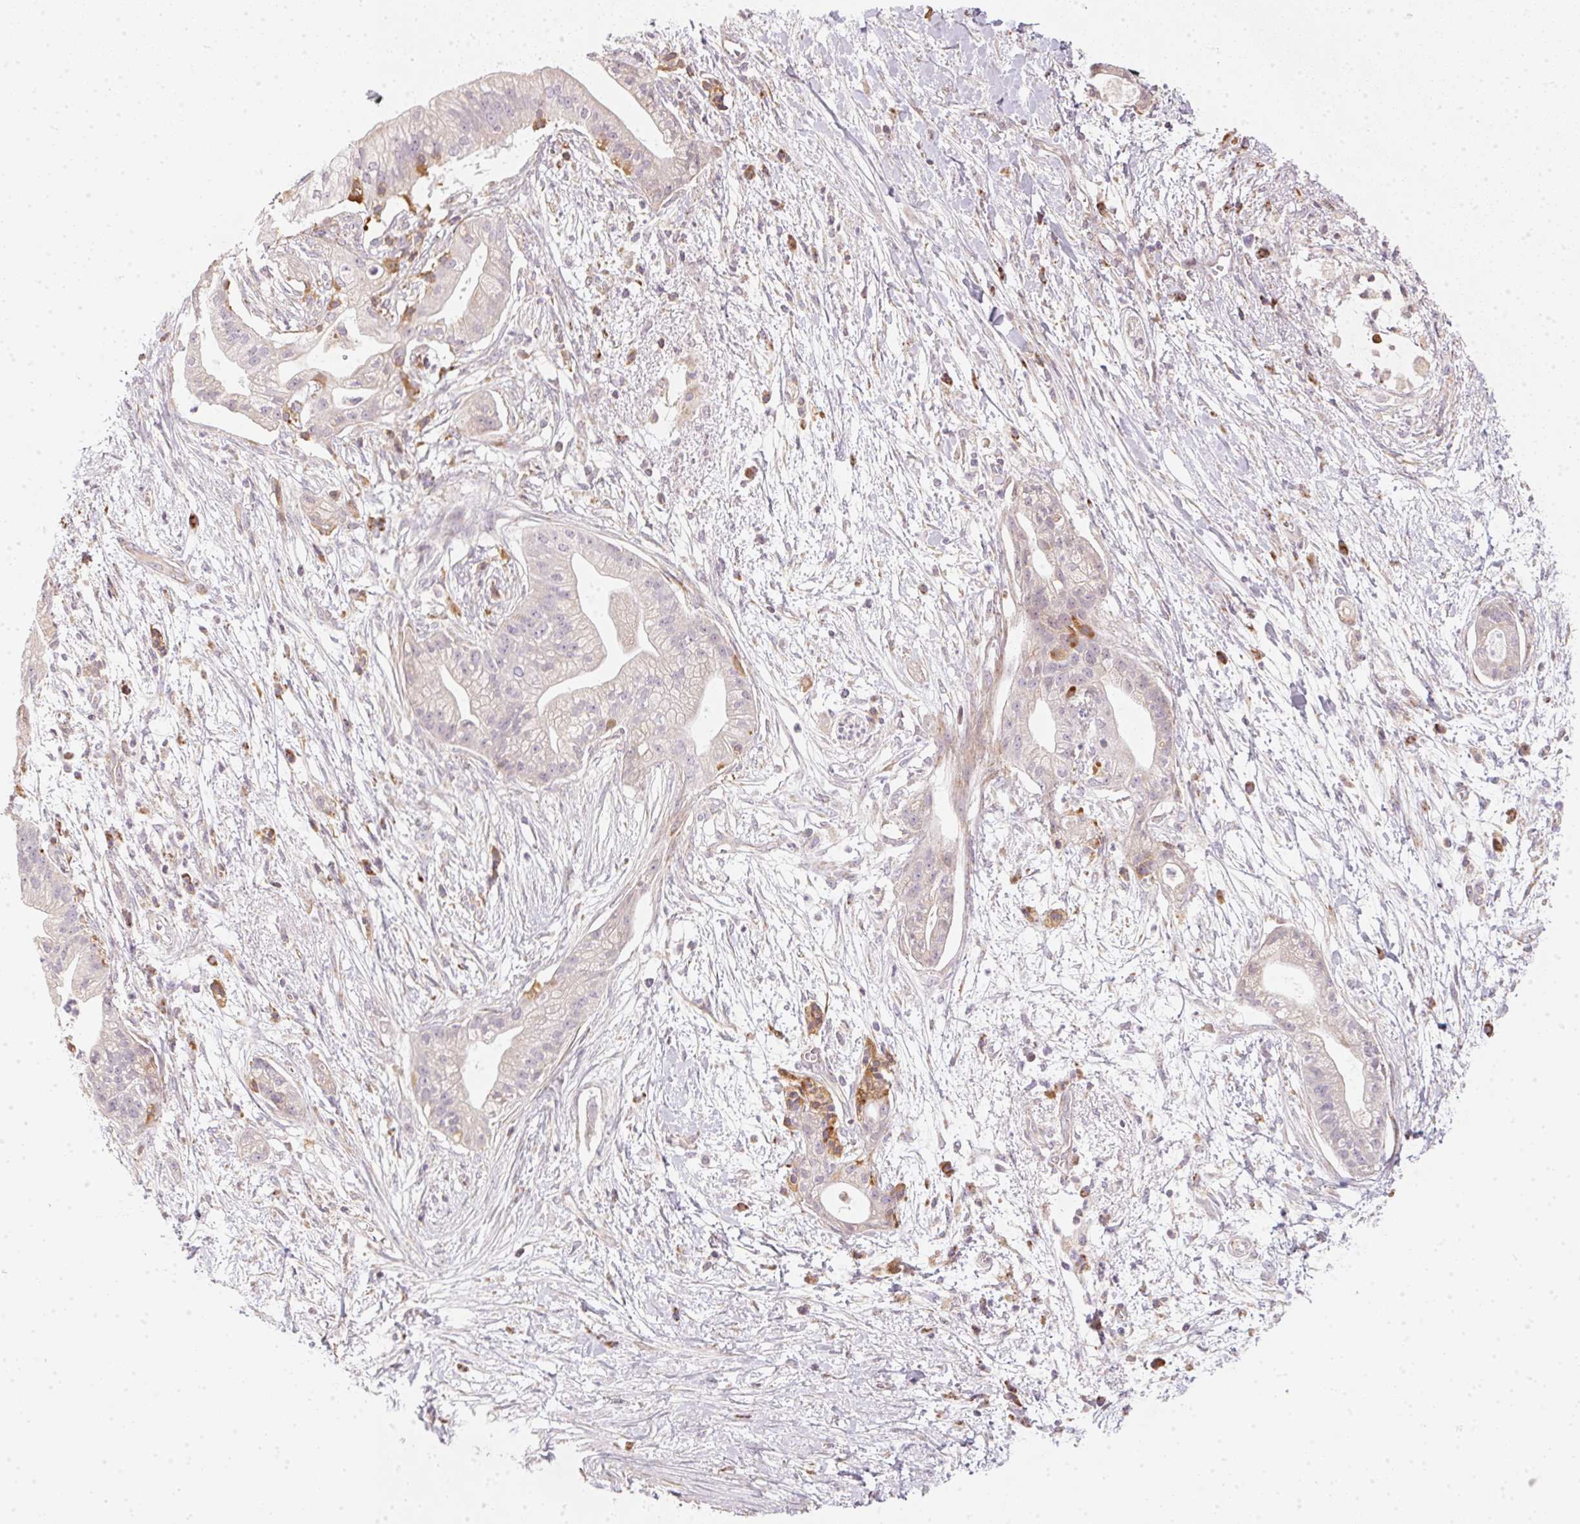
{"staining": {"intensity": "negative", "quantity": "none", "location": "none"}, "tissue": "pancreatic cancer", "cell_type": "Tumor cells", "image_type": "cancer", "snomed": [{"axis": "morphology", "description": "Normal tissue, NOS"}, {"axis": "morphology", "description": "Adenocarcinoma, NOS"}, {"axis": "topography", "description": "Lymph node"}, {"axis": "topography", "description": "Pancreas"}], "caption": "A high-resolution histopathology image shows immunohistochemistry staining of adenocarcinoma (pancreatic), which reveals no significant expression in tumor cells. The staining is performed using DAB brown chromogen with nuclei counter-stained in using hematoxylin.", "gene": "VWA5B2", "patient": {"sex": "female", "age": 58}}